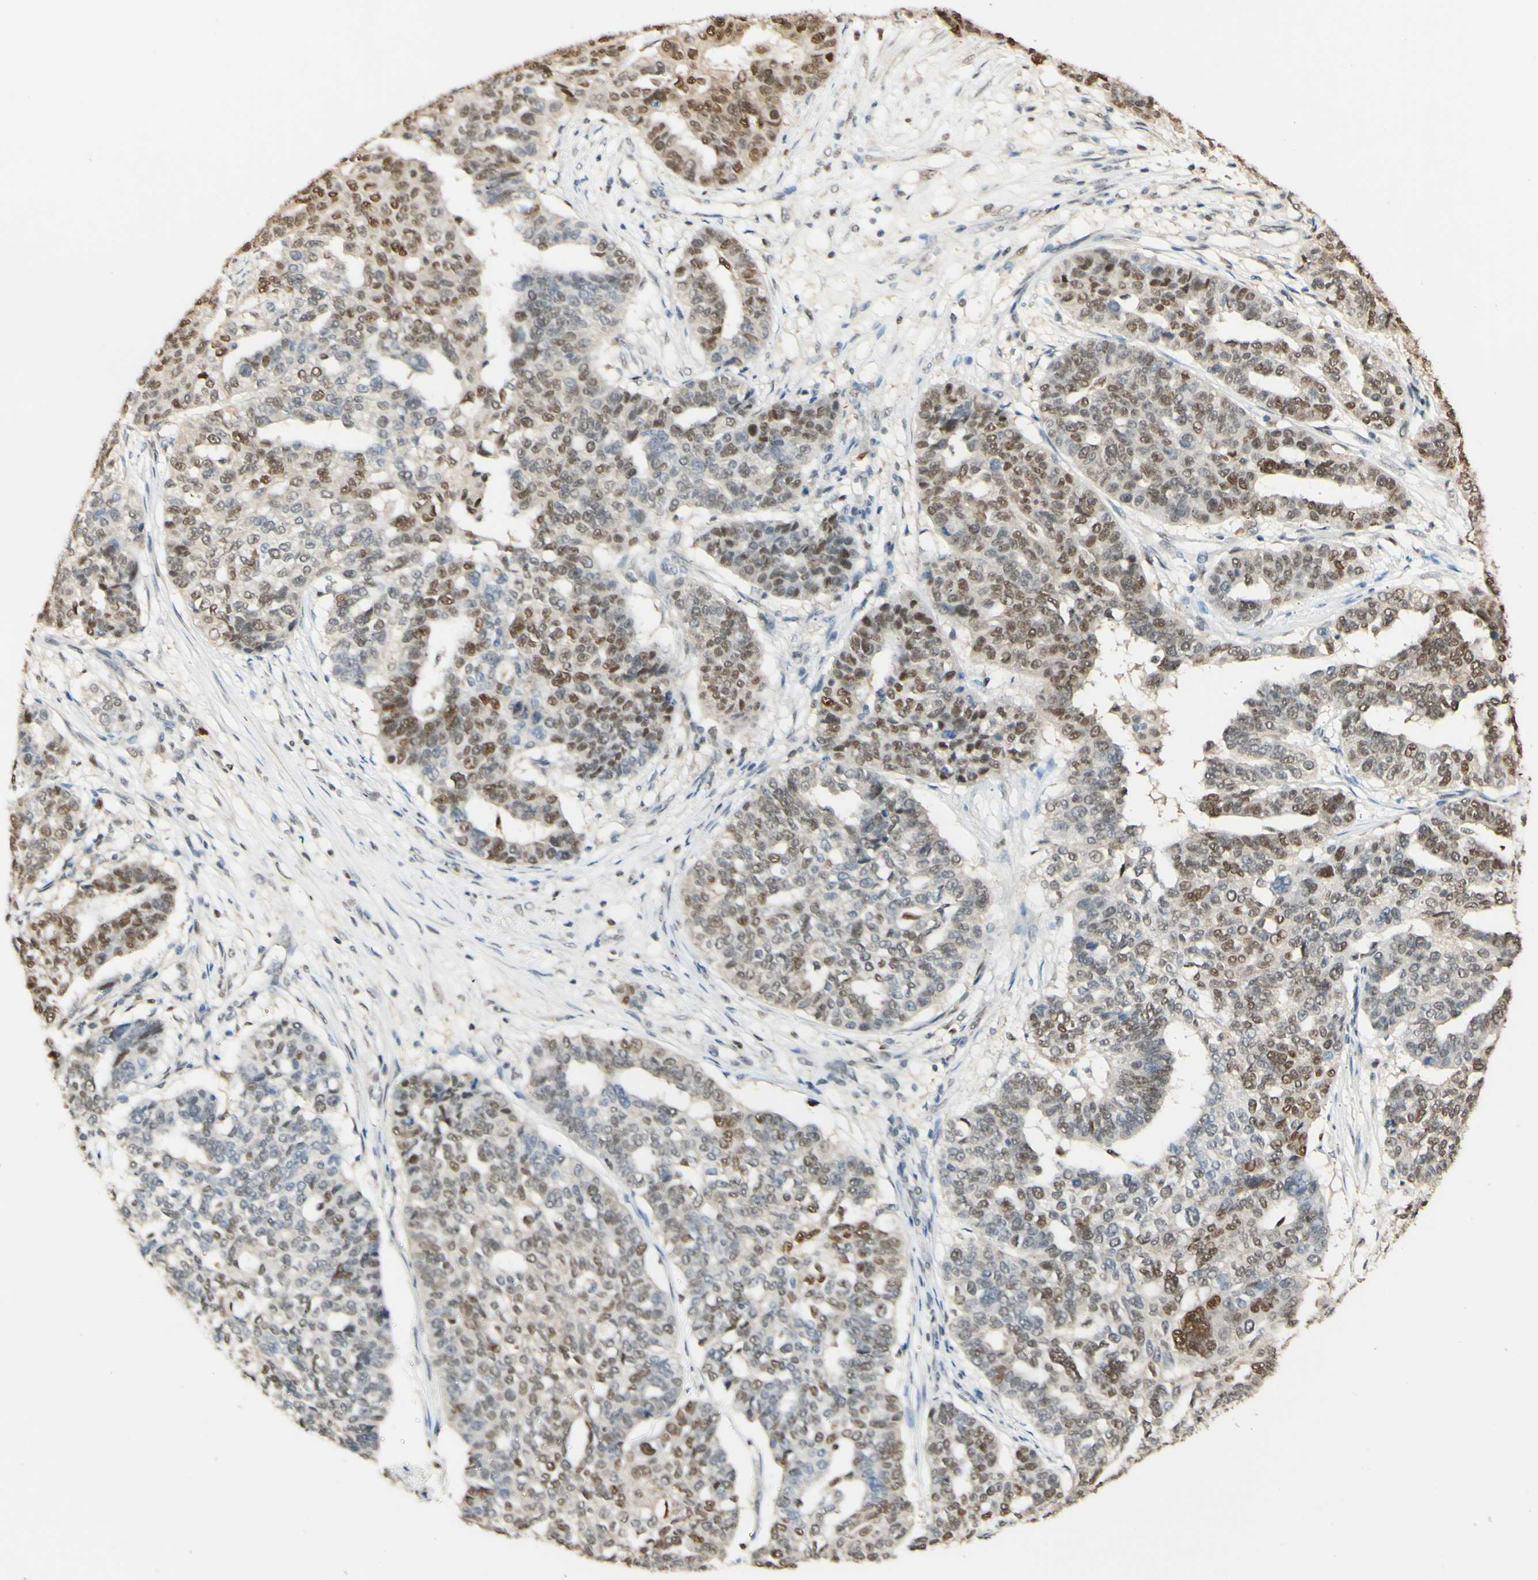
{"staining": {"intensity": "weak", "quantity": "25%-75%", "location": "nuclear"}, "tissue": "ovarian cancer", "cell_type": "Tumor cells", "image_type": "cancer", "snomed": [{"axis": "morphology", "description": "Cystadenocarcinoma, serous, NOS"}, {"axis": "topography", "description": "Ovary"}], "caption": "The immunohistochemical stain highlights weak nuclear positivity in tumor cells of ovarian cancer (serous cystadenocarcinoma) tissue.", "gene": "MAP3K4", "patient": {"sex": "female", "age": 59}}